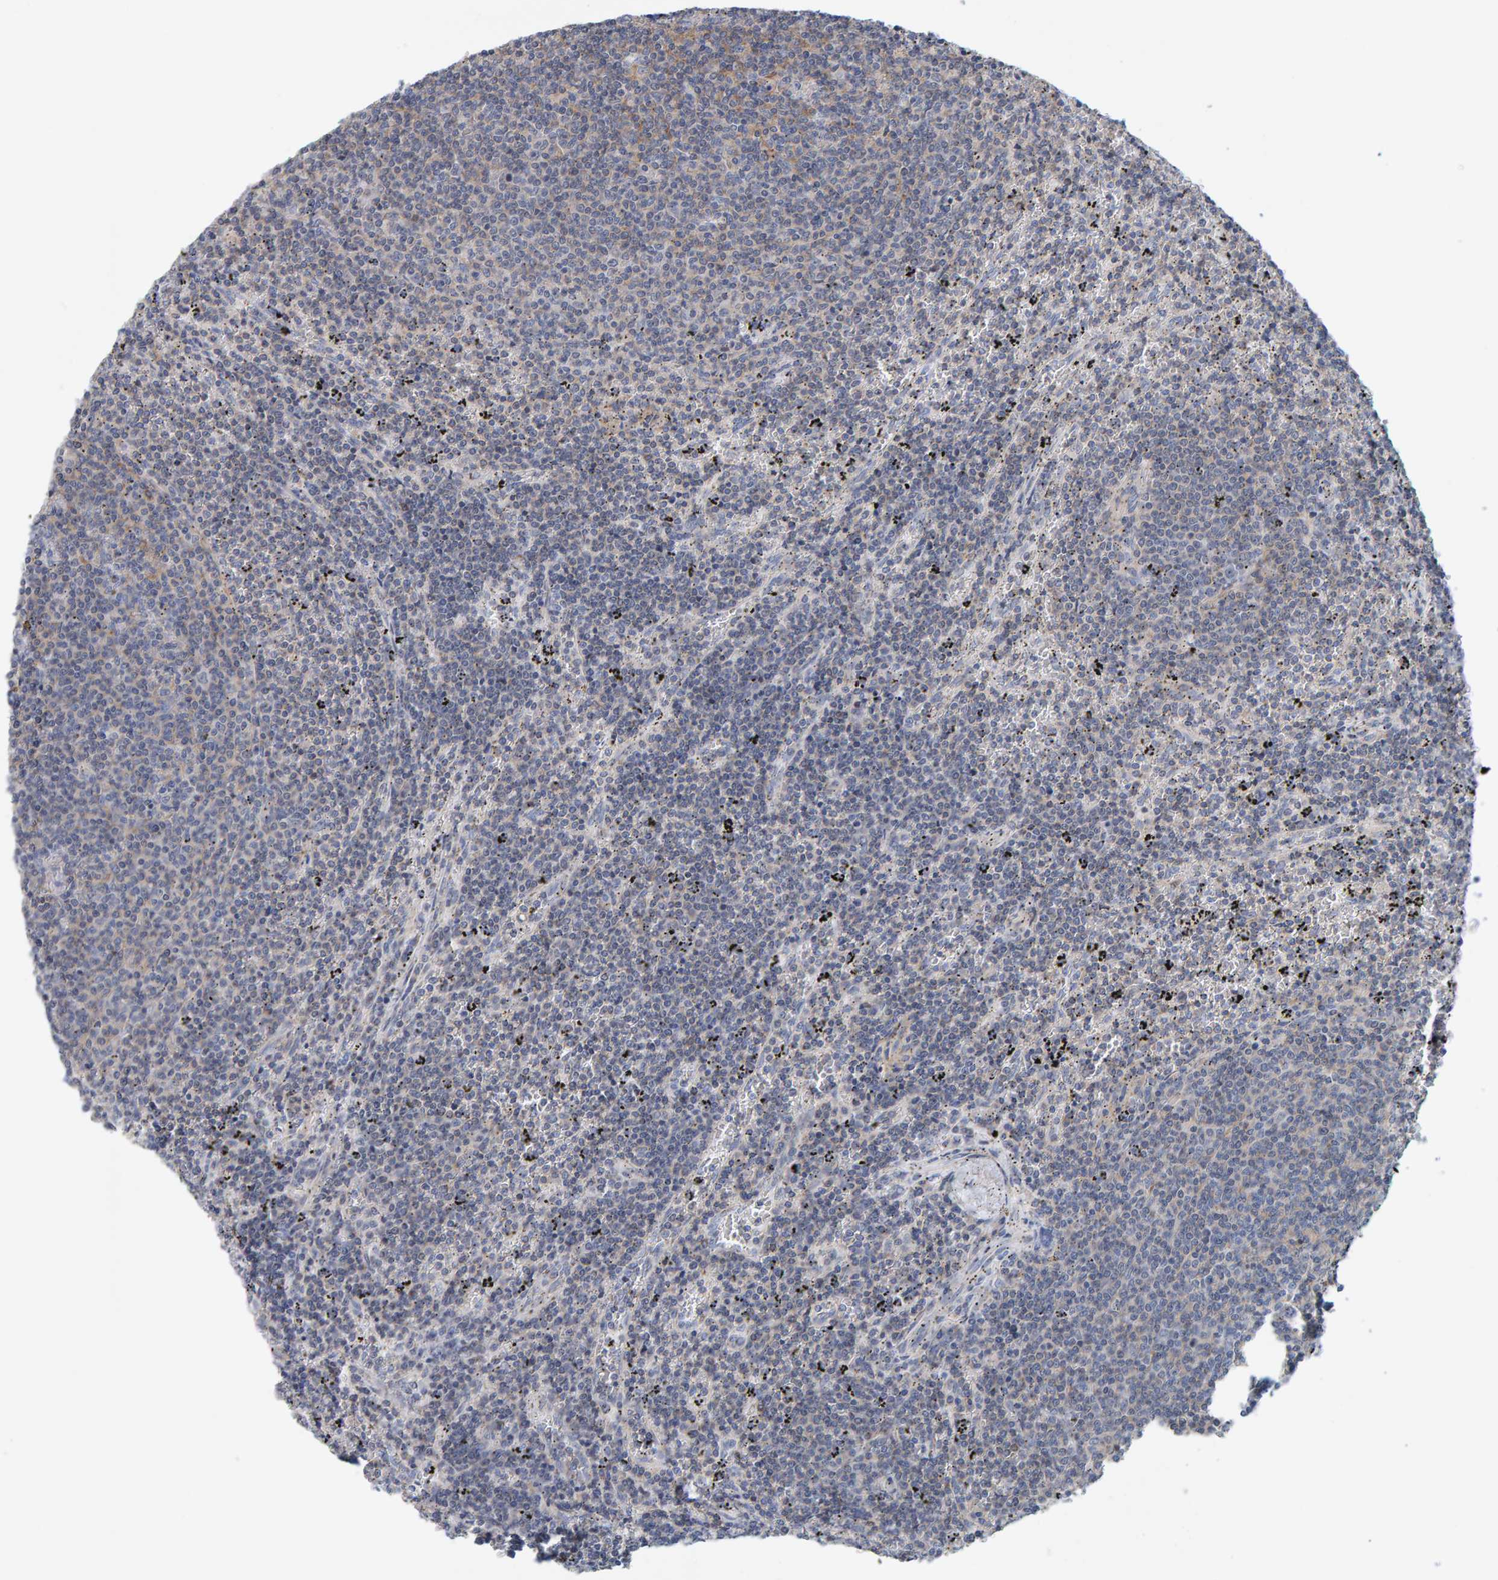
{"staining": {"intensity": "negative", "quantity": "none", "location": "none"}, "tissue": "lymphoma", "cell_type": "Tumor cells", "image_type": "cancer", "snomed": [{"axis": "morphology", "description": "Malignant lymphoma, non-Hodgkin's type, Low grade"}, {"axis": "topography", "description": "Spleen"}], "caption": "Tumor cells show no significant protein positivity in low-grade malignant lymphoma, non-Hodgkin's type.", "gene": "RGP1", "patient": {"sex": "female", "age": 50}}